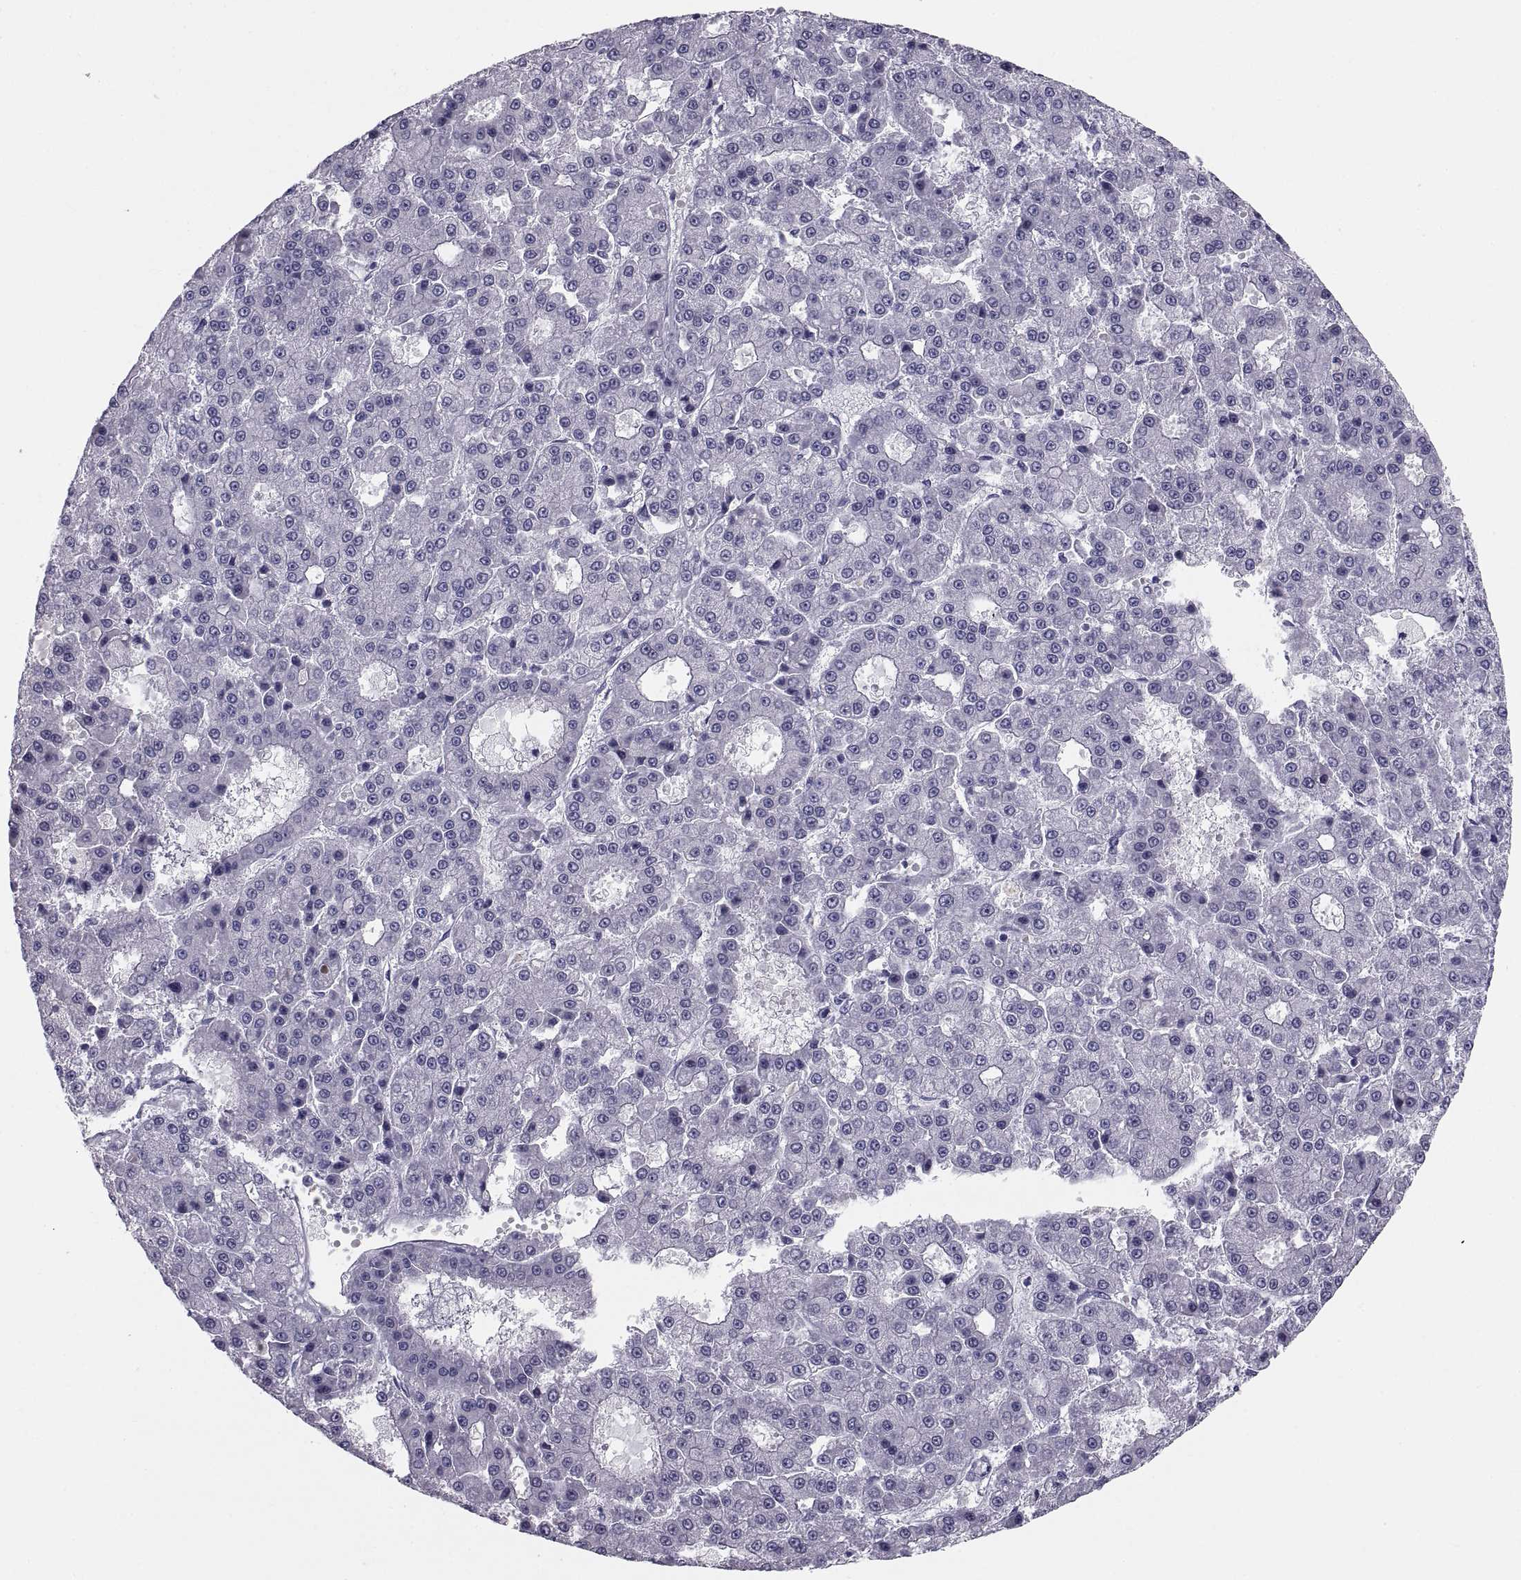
{"staining": {"intensity": "negative", "quantity": "none", "location": "none"}, "tissue": "liver cancer", "cell_type": "Tumor cells", "image_type": "cancer", "snomed": [{"axis": "morphology", "description": "Carcinoma, Hepatocellular, NOS"}, {"axis": "topography", "description": "Liver"}], "caption": "Immunohistochemistry (IHC) of liver hepatocellular carcinoma reveals no expression in tumor cells.", "gene": "CRISP1", "patient": {"sex": "male", "age": 70}}